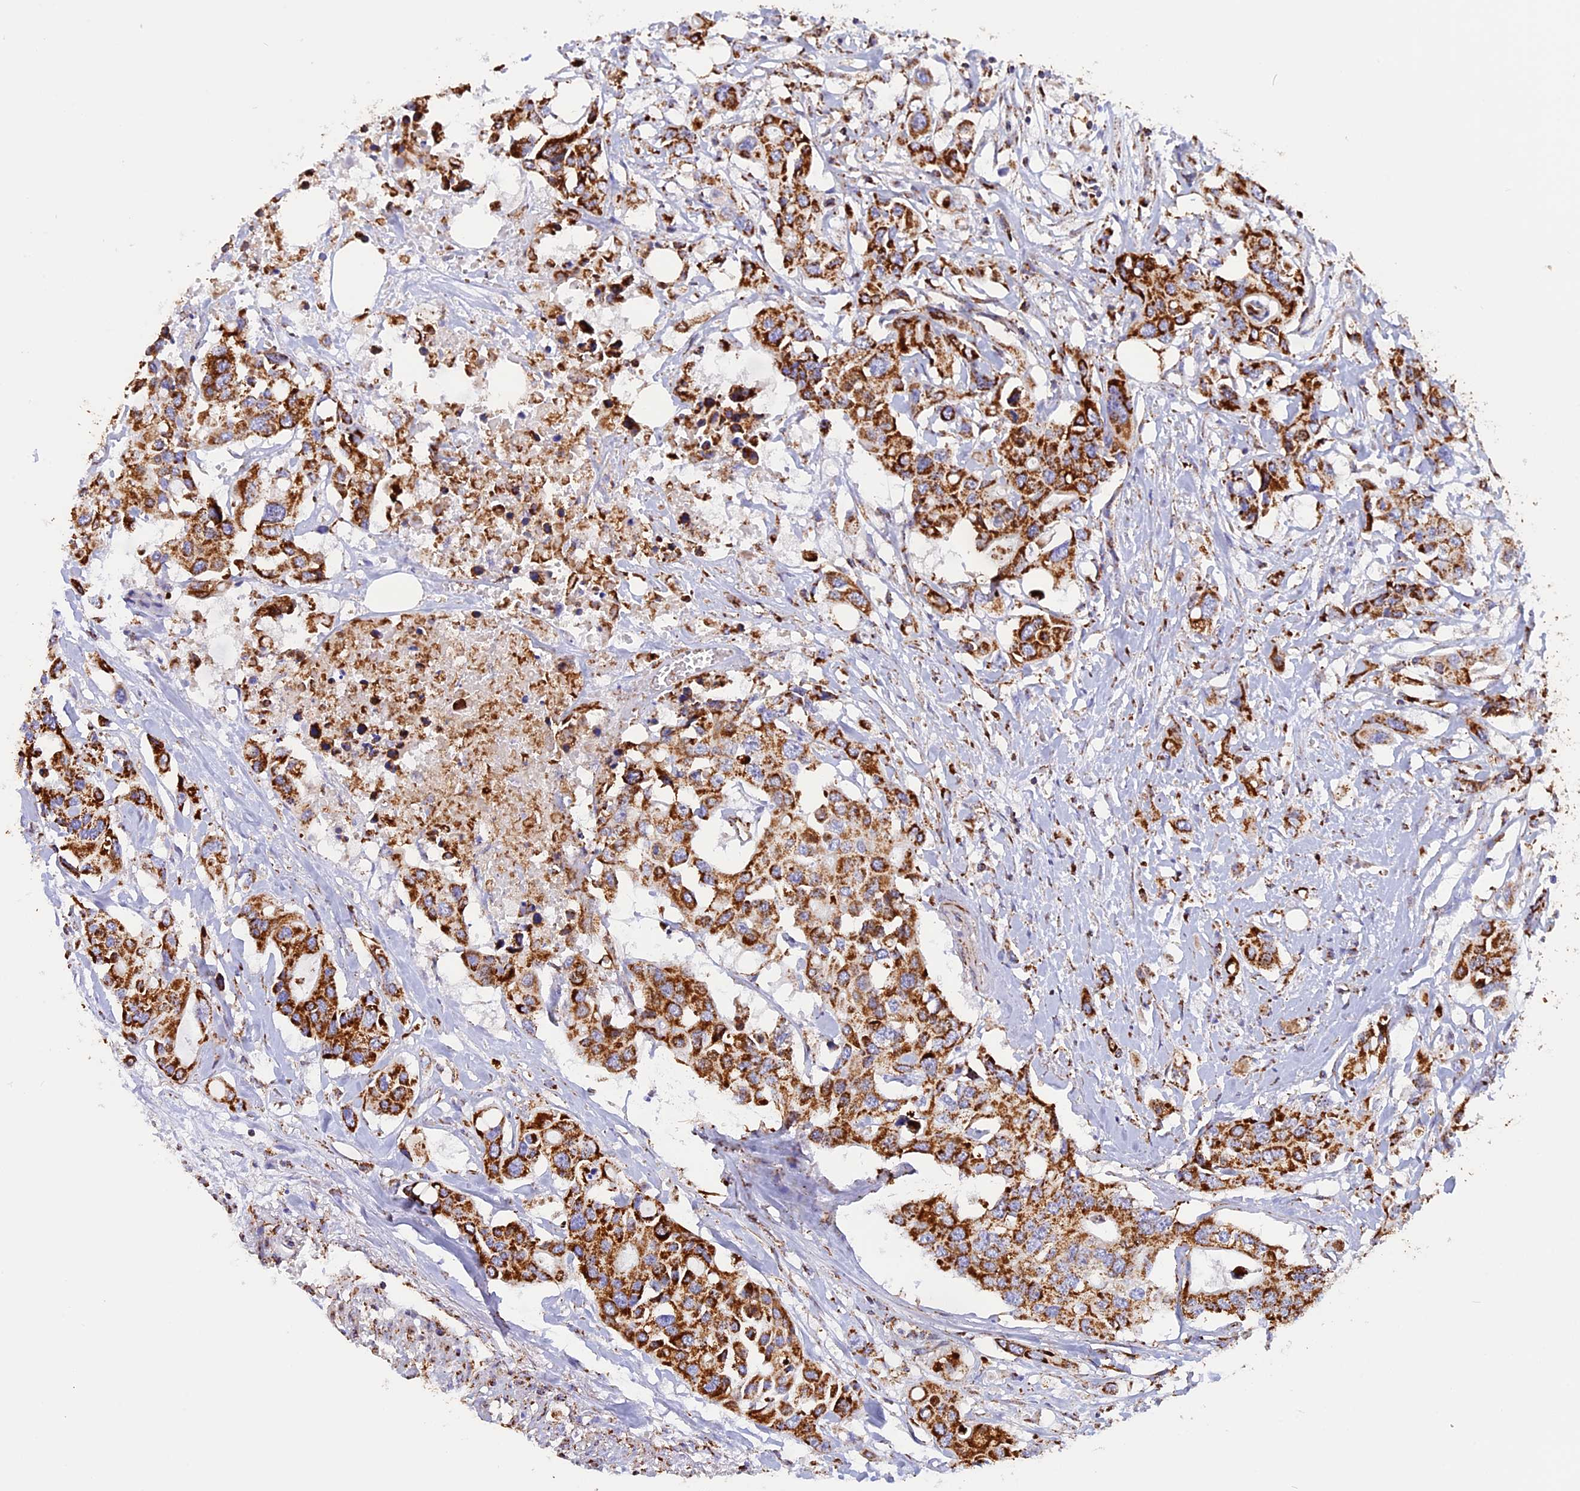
{"staining": {"intensity": "strong", "quantity": ">75%", "location": "cytoplasmic/membranous"}, "tissue": "colorectal cancer", "cell_type": "Tumor cells", "image_type": "cancer", "snomed": [{"axis": "morphology", "description": "Adenocarcinoma, NOS"}, {"axis": "topography", "description": "Colon"}], "caption": "Immunohistochemical staining of adenocarcinoma (colorectal) demonstrates high levels of strong cytoplasmic/membranous staining in approximately >75% of tumor cells. Nuclei are stained in blue.", "gene": "UQCRB", "patient": {"sex": "male", "age": 77}}